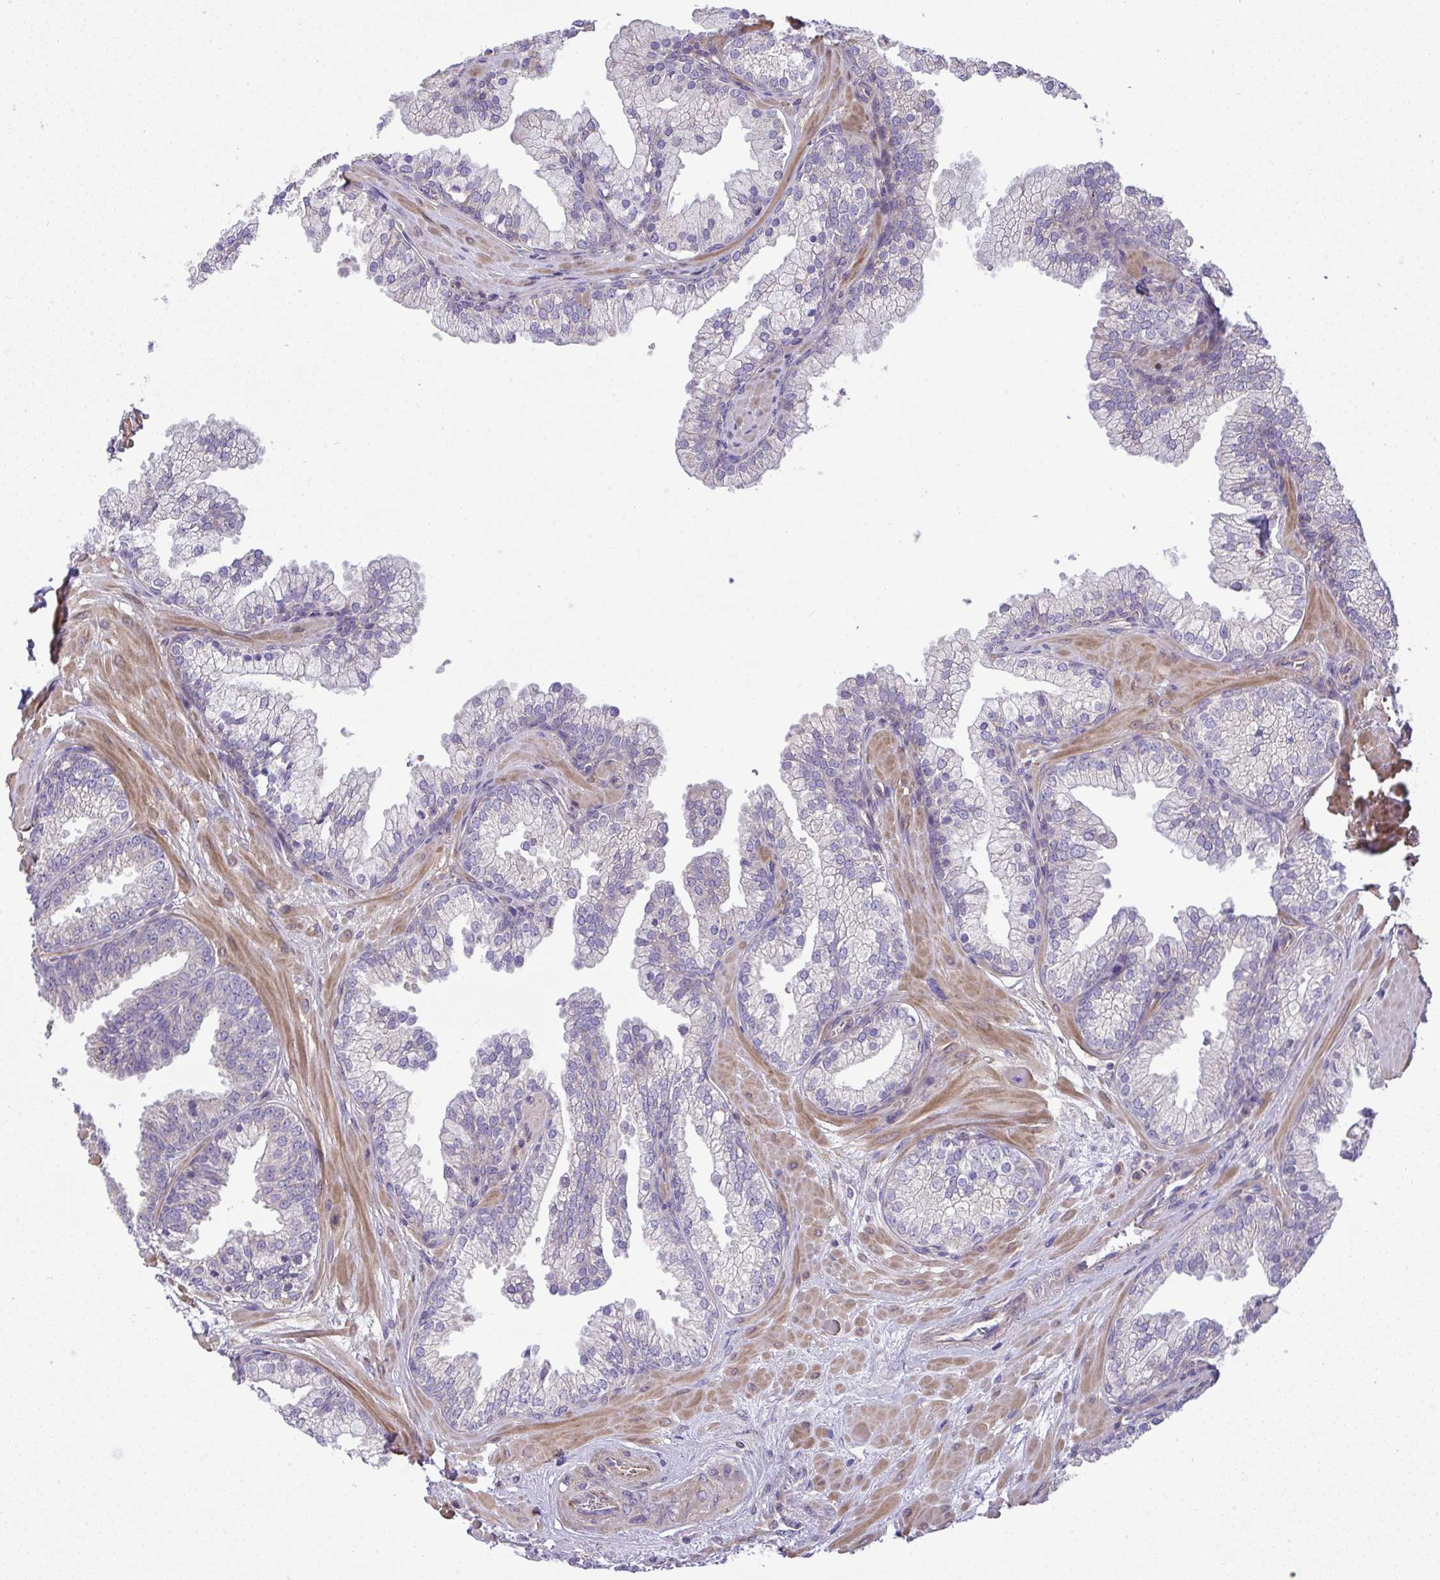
{"staining": {"intensity": "negative", "quantity": "none", "location": "none"}, "tissue": "prostate", "cell_type": "Glandular cells", "image_type": "normal", "snomed": [{"axis": "morphology", "description": "Normal tissue, NOS"}, {"axis": "topography", "description": "Prostate"}, {"axis": "topography", "description": "Peripheral nerve tissue"}], "caption": "A high-resolution photomicrograph shows IHC staining of normal prostate, which shows no significant expression in glandular cells.", "gene": "GRID2", "patient": {"sex": "male", "age": 61}}